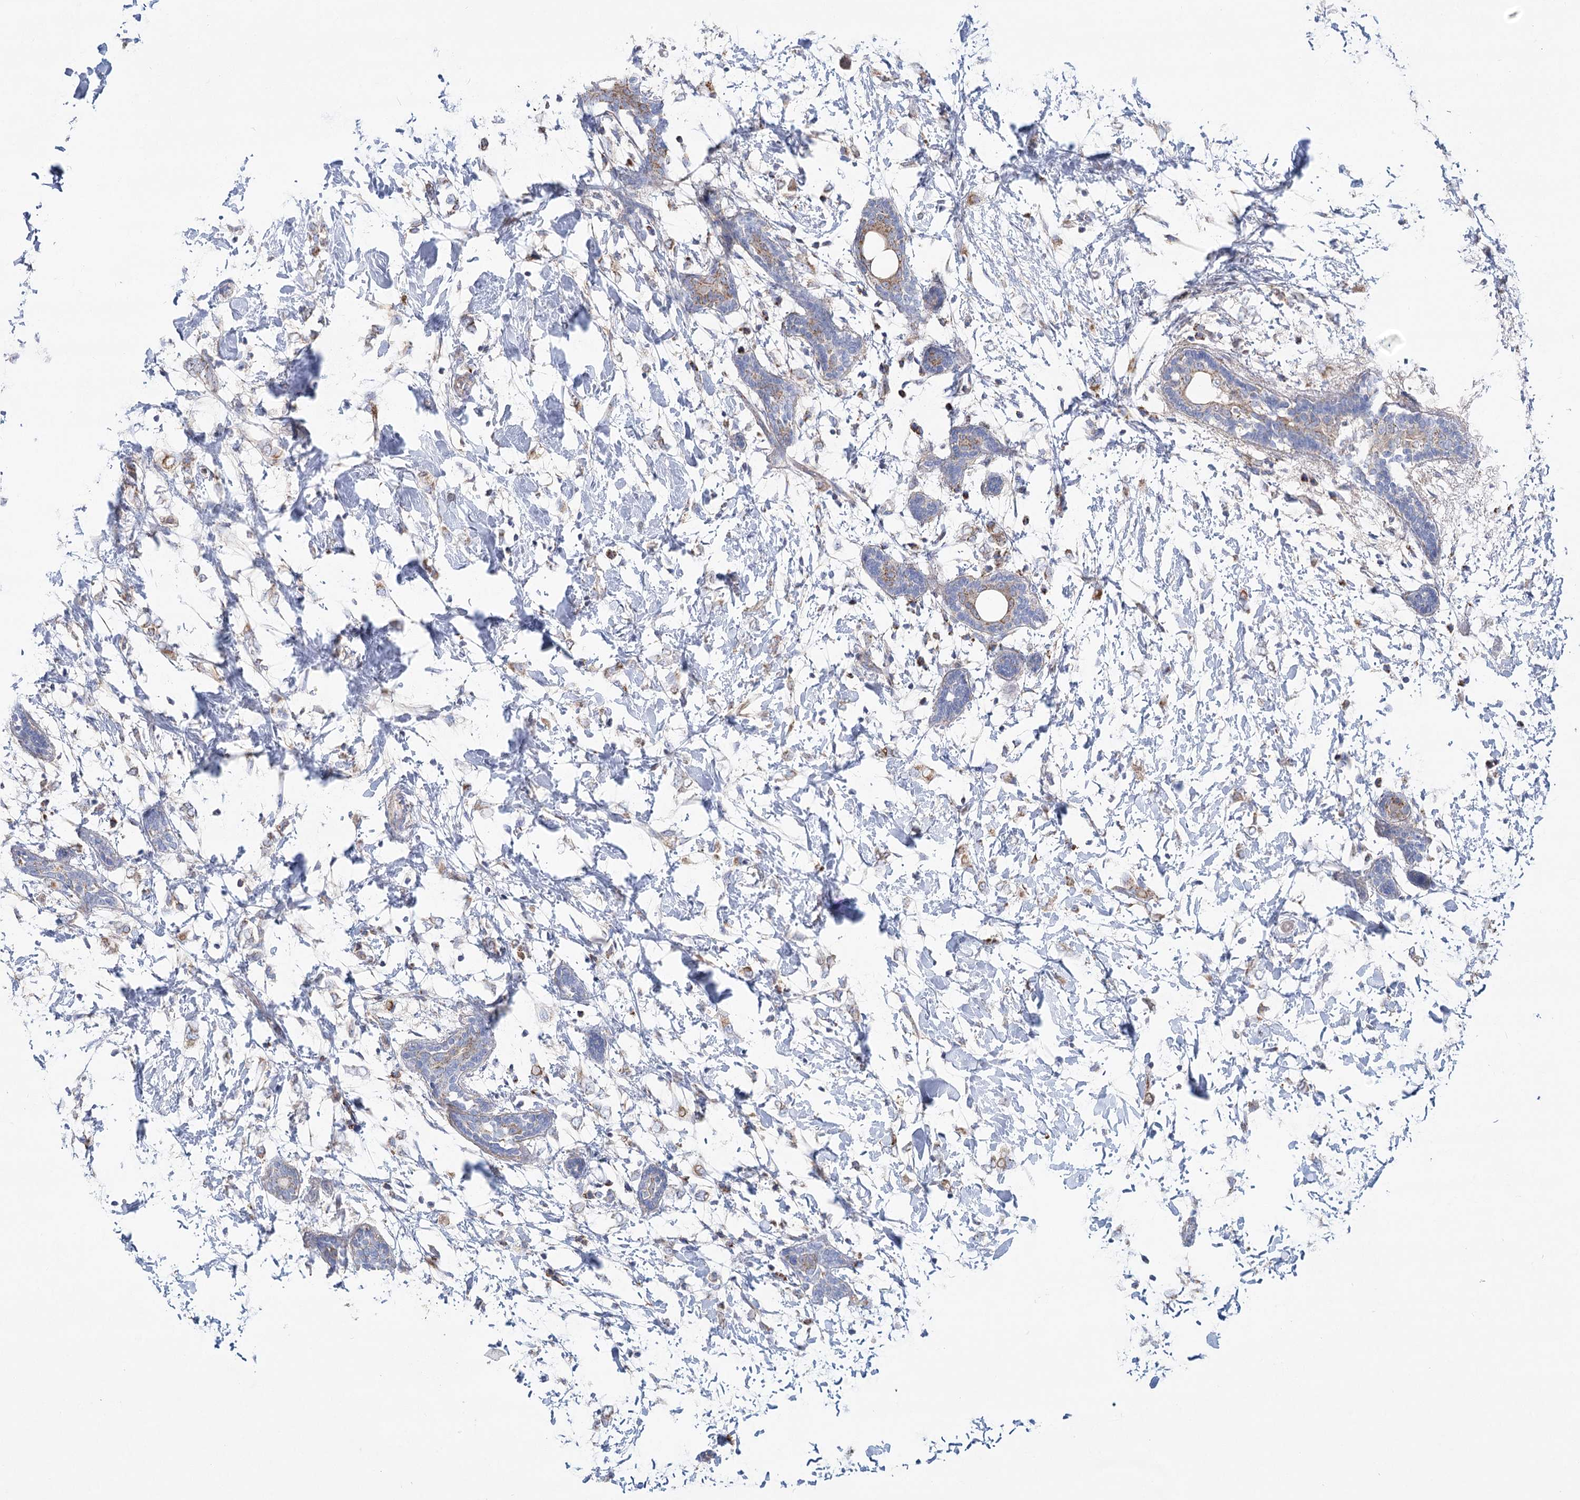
{"staining": {"intensity": "weak", "quantity": "25%-75%", "location": "cytoplasmic/membranous"}, "tissue": "breast cancer", "cell_type": "Tumor cells", "image_type": "cancer", "snomed": [{"axis": "morphology", "description": "Normal tissue, NOS"}, {"axis": "morphology", "description": "Lobular carcinoma"}, {"axis": "topography", "description": "Breast"}], "caption": "Immunohistochemistry (IHC) image of human breast cancer (lobular carcinoma) stained for a protein (brown), which displays low levels of weak cytoplasmic/membranous positivity in about 25%-75% of tumor cells.", "gene": "SNX7", "patient": {"sex": "female", "age": 47}}